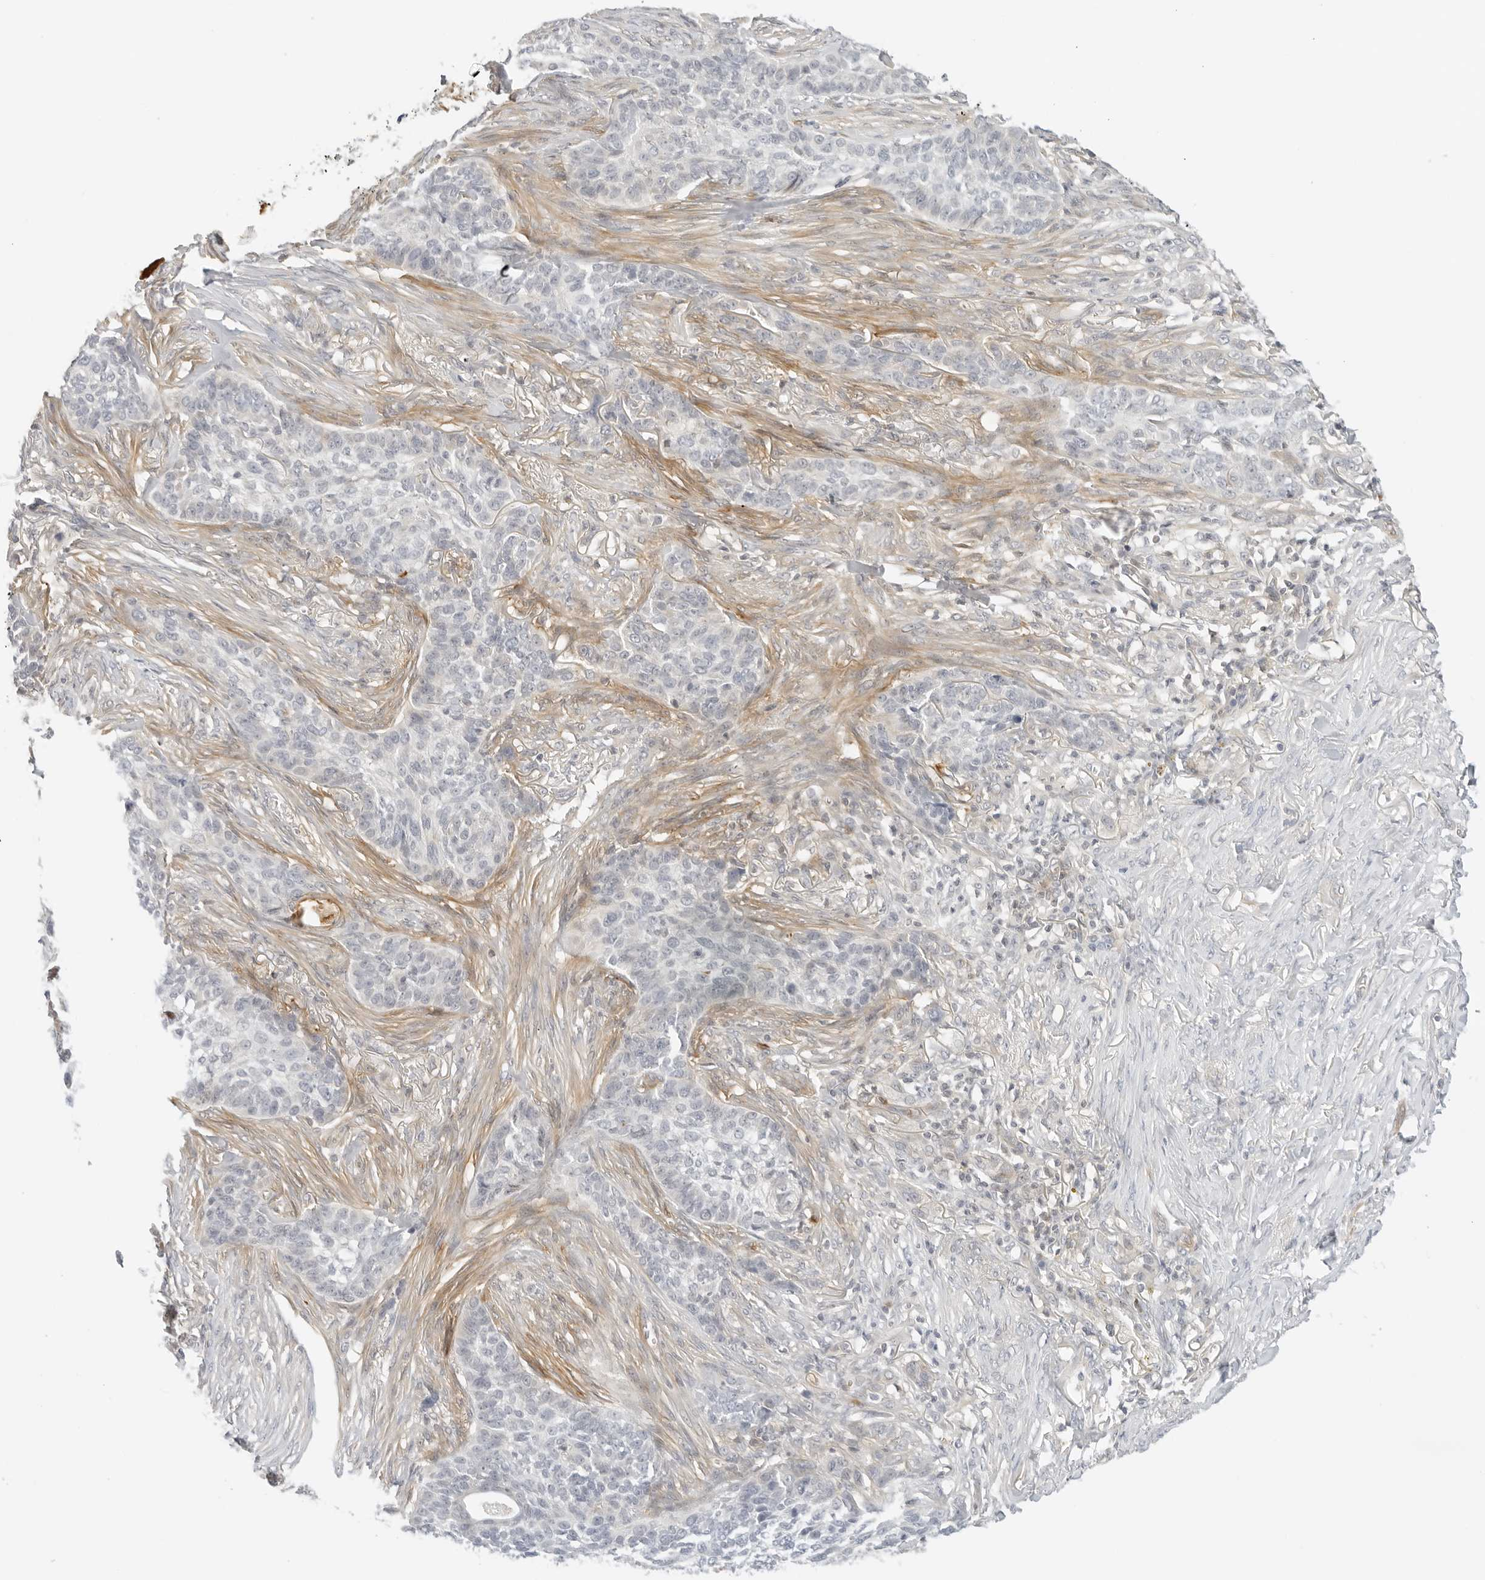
{"staining": {"intensity": "negative", "quantity": "none", "location": "none"}, "tissue": "skin cancer", "cell_type": "Tumor cells", "image_type": "cancer", "snomed": [{"axis": "morphology", "description": "Basal cell carcinoma"}, {"axis": "topography", "description": "Skin"}], "caption": "DAB (3,3'-diaminobenzidine) immunohistochemical staining of basal cell carcinoma (skin) reveals no significant positivity in tumor cells.", "gene": "OSCP1", "patient": {"sex": "male", "age": 85}}